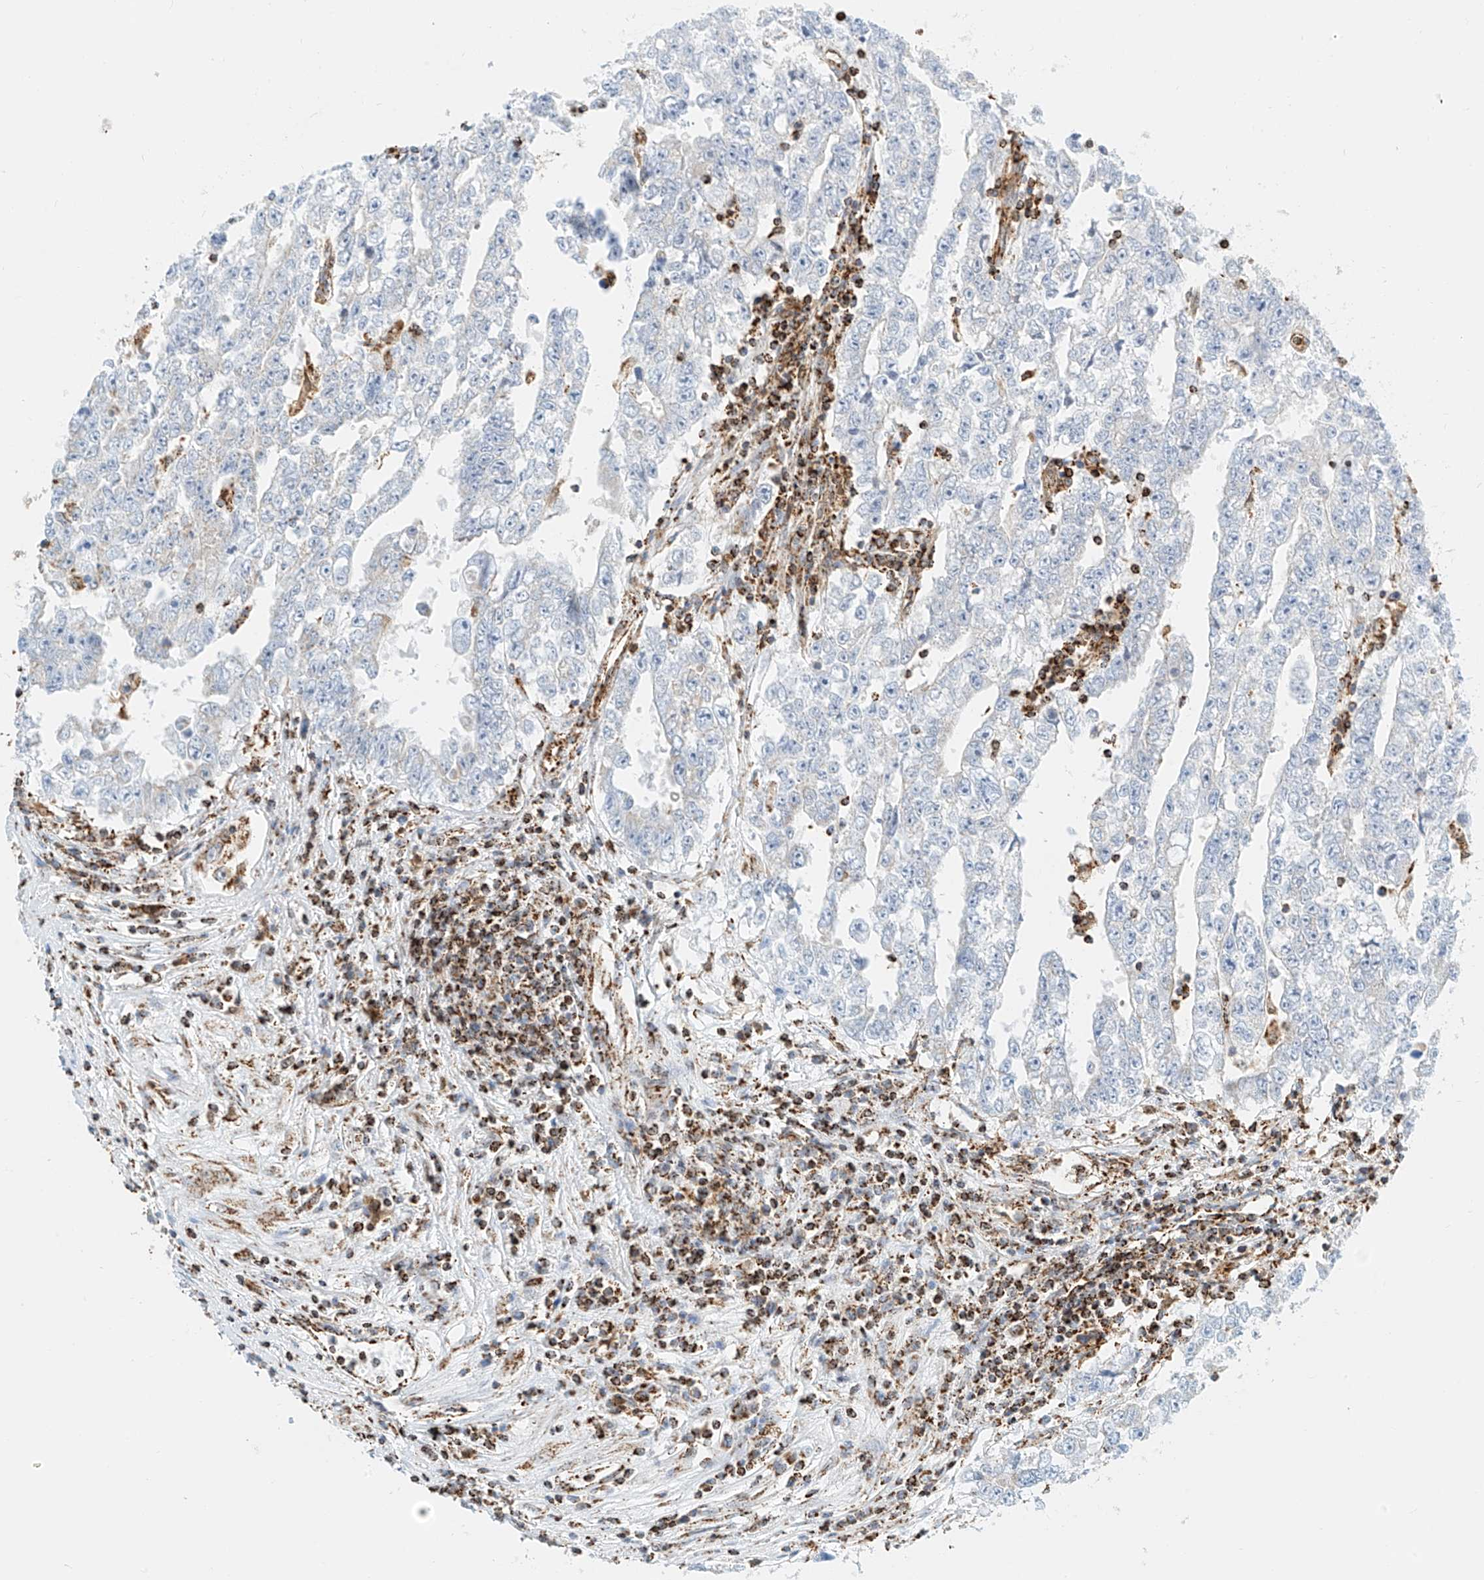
{"staining": {"intensity": "negative", "quantity": "none", "location": "none"}, "tissue": "testis cancer", "cell_type": "Tumor cells", "image_type": "cancer", "snomed": [{"axis": "morphology", "description": "Carcinoma, Embryonal, NOS"}, {"axis": "topography", "description": "Testis"}], "caption": "Protein analysis of embryonal carcinoma (testis) exhibits no significant expression in tumor cells.", "gene": "PPA2", "patient": {"sex": "male", "age": 25}}